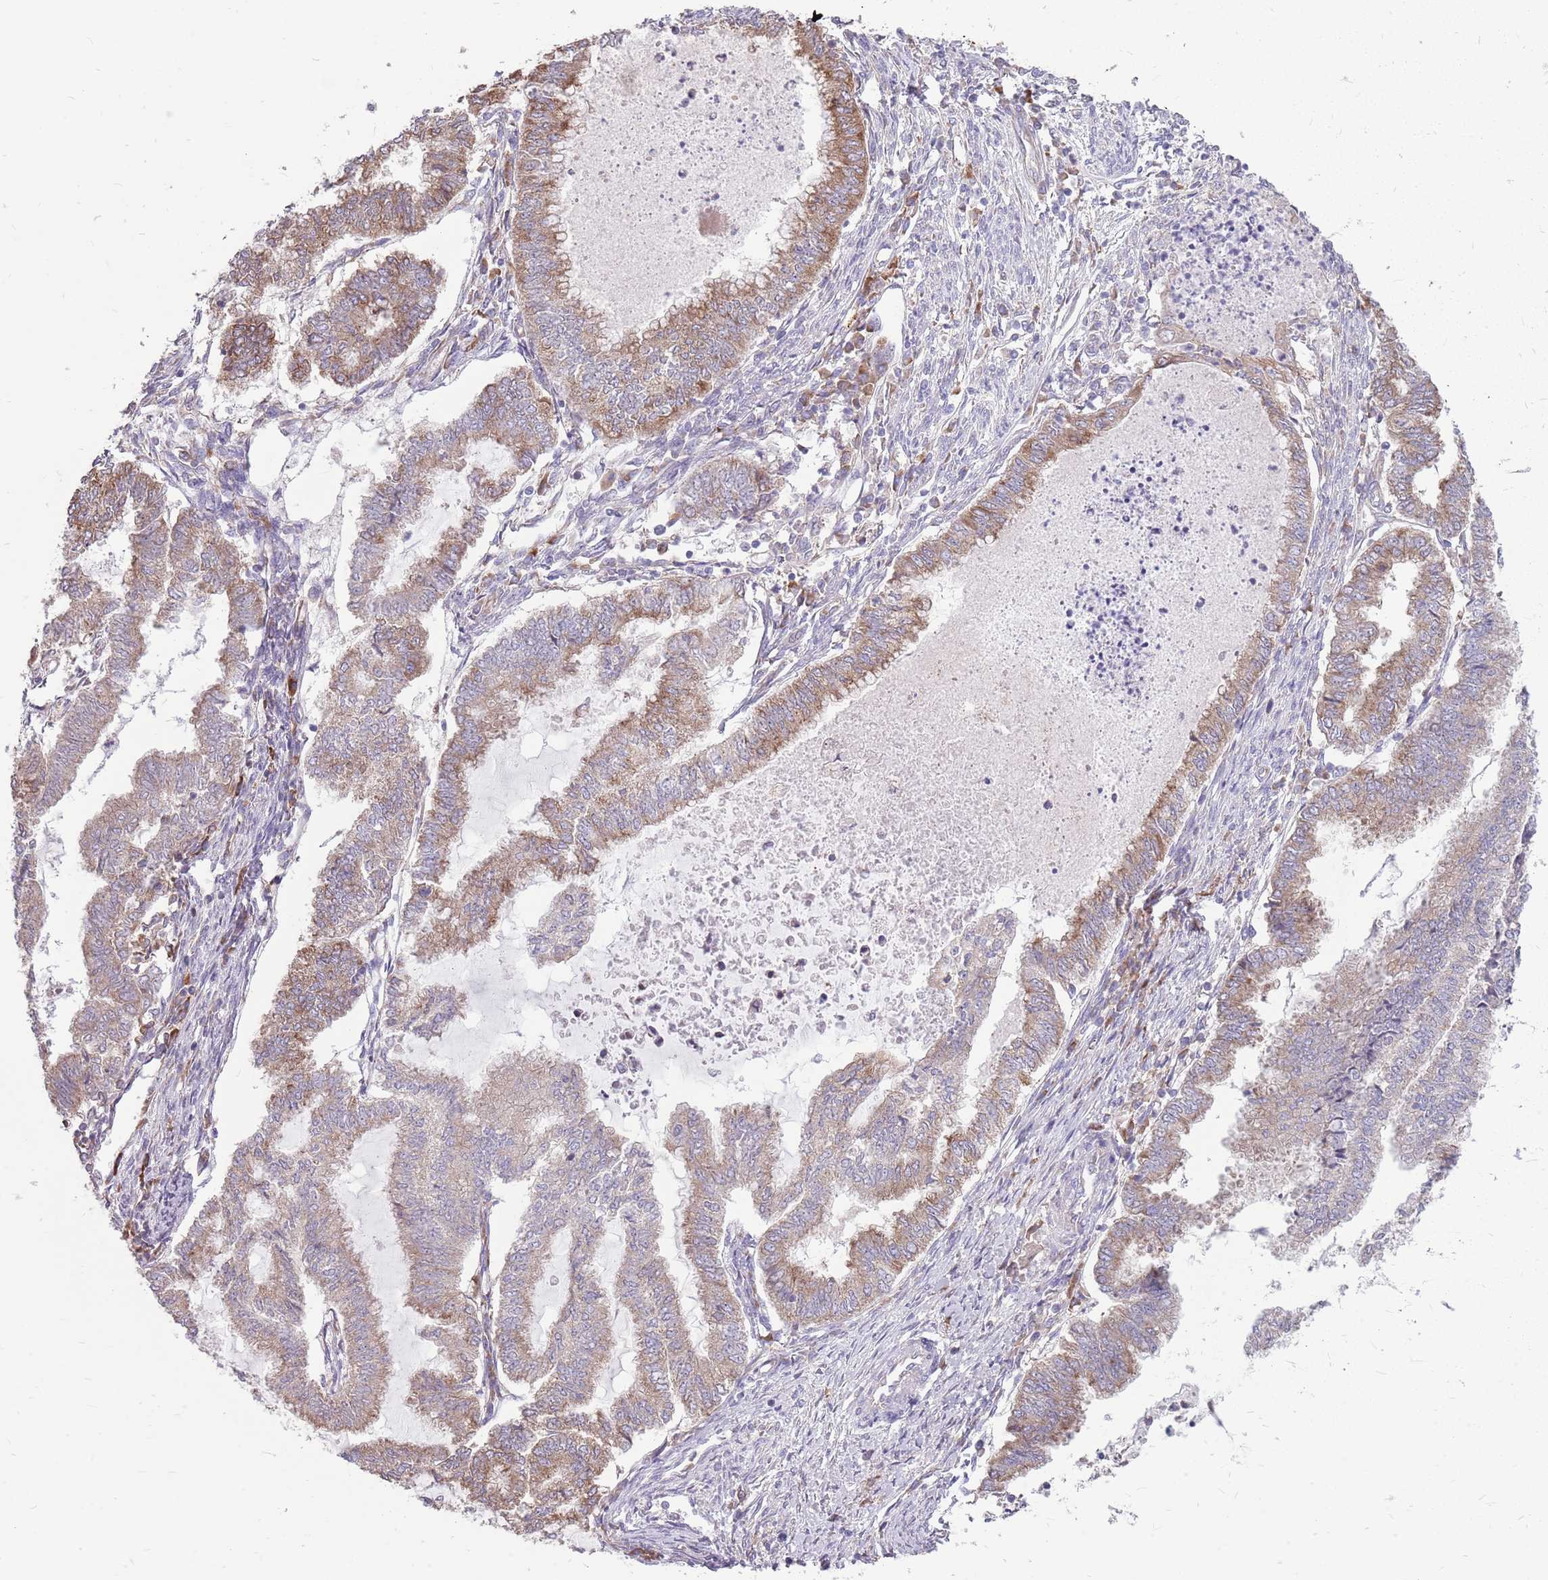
{"staining": {"intensity": "moderate", "quantity": "25%-75%", "location": "cytoplasmic/membranous"}, "tissue": "endometrial cancer", "cell_type": "Tumor cells", "image_type": "cancer", "snomed": [{"axis": "morphology", "description": "Adenocarcinoma, NOS"}, {"axis": "topography", "description": "Endometrium"}], "caption": "Moderate cytoplasmic/membranous staining for a protein is seen in about 25%-75% of tumor cells of endometrial cancer using IHC.", "gene": "PPP1R27", "patient": {"sex": "female", "age": 79}}